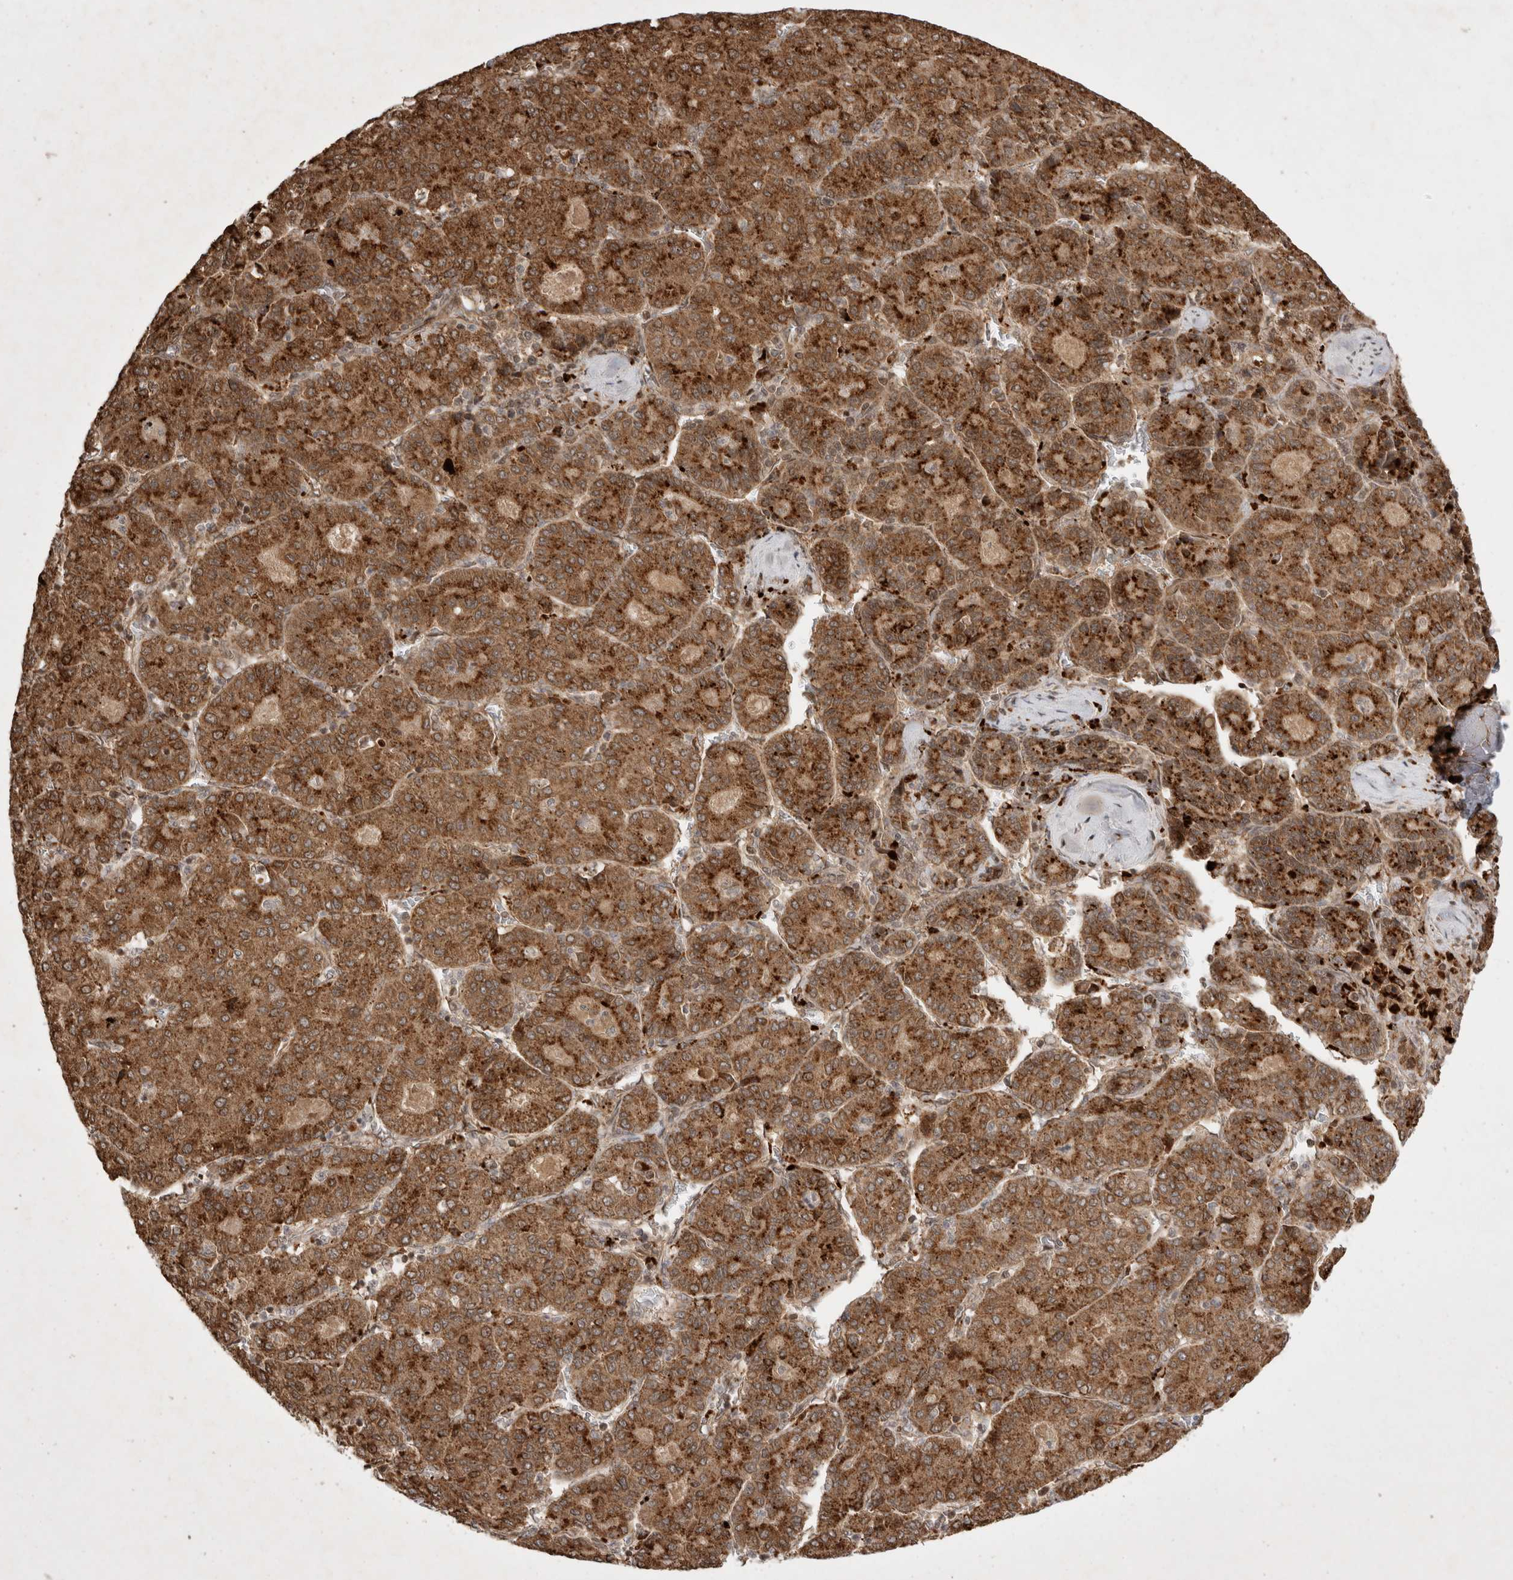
{"staining": {"intensity": "strong", "quantity": ">75%", "location": "cytoplasmic/membranous"}, "tissue": "liver cancer", "cell_type": "Tumor cells", "image_type": "cancer", "snomed": [{"axis": "morphology", "description": "Carcinoma, Hepatocellular, NOS"}, {"axis": "topography", "description": "Liver"}], "caption": "The immunohistochemical stain shows strong cytoplasmic/membranous staining in tumor cells of liver cancer tissue. The staining is performed using DAB brown chromogen to label protein expression. The nuclei are counter-stained blue using hematoxylin.", "gene": "FAM221A", "patient": {"sex": "male", "age": 65}}